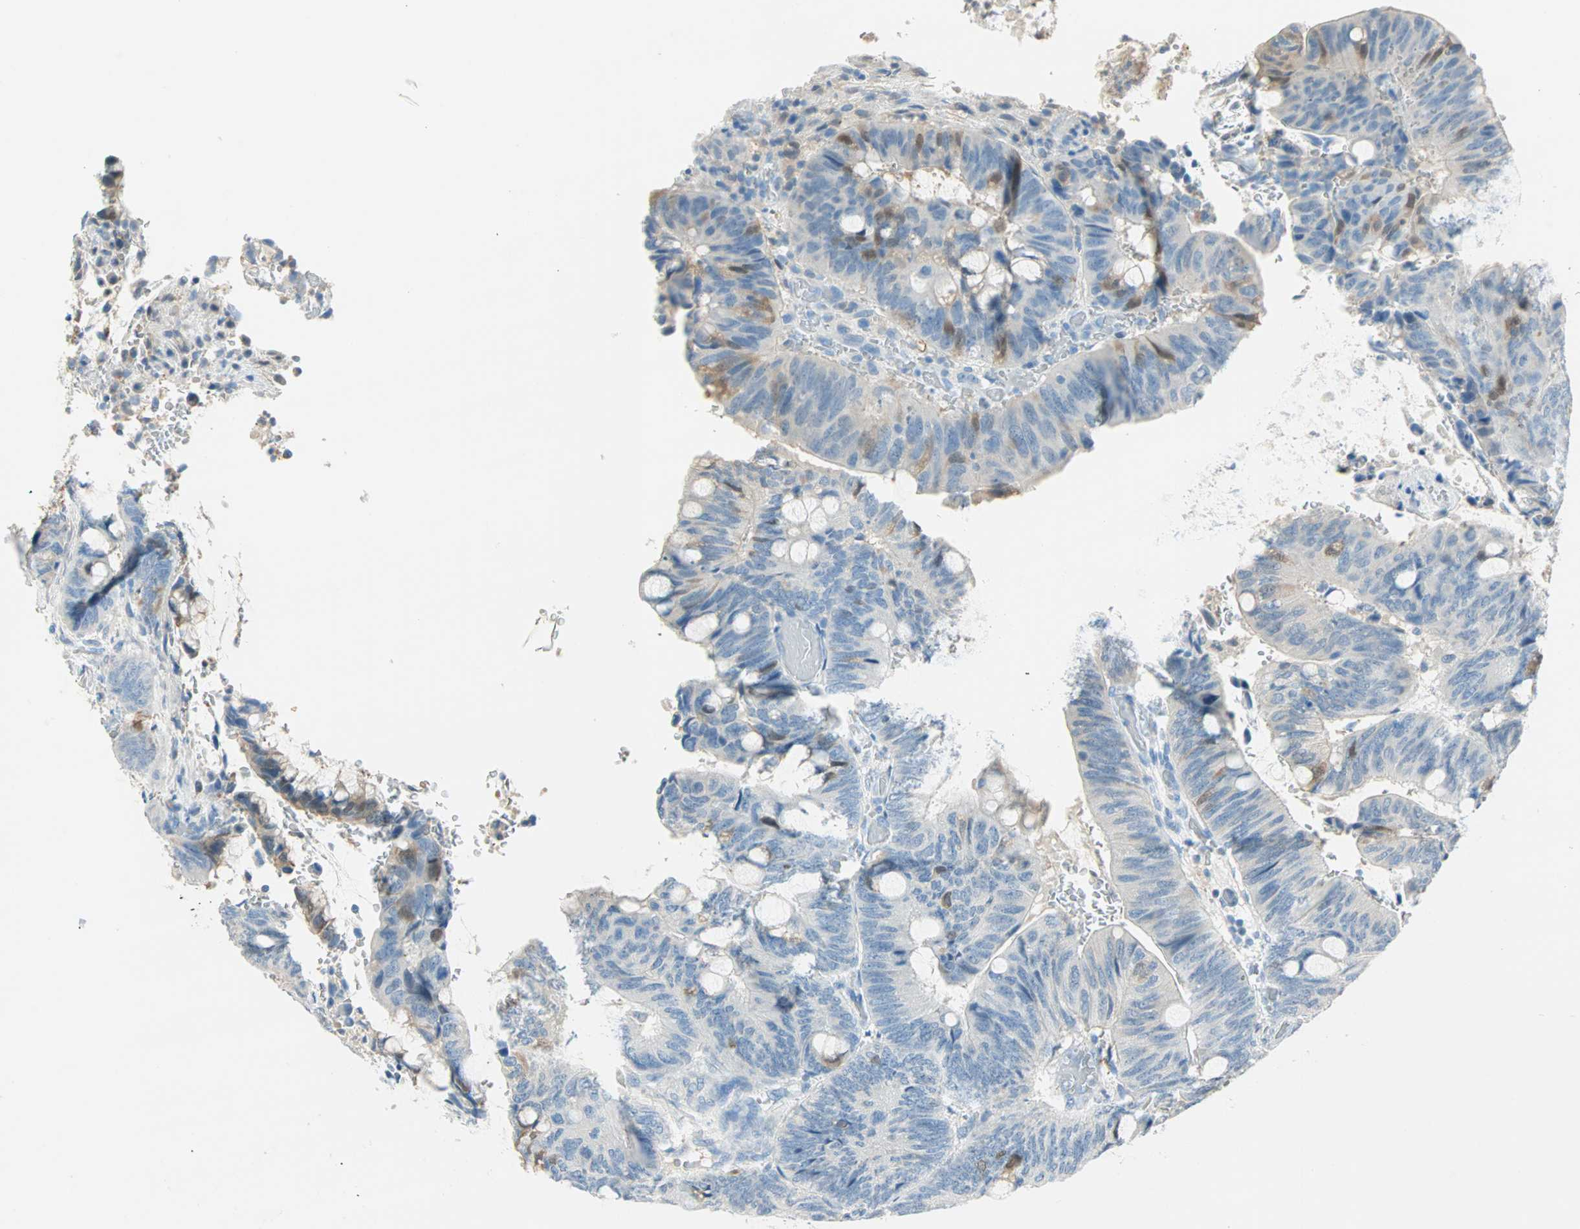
{"staining": {"intensity": "moderate", "quantity": "<25%", "location": "cytoplasmic/membranous,nuclear"}, "tissue": "colorectal cancer", "cell_type": "Tumor cells", "image_type": "cancer", "snomed": [{"axis": "morphology", "description": "Normal tissue, NOS"}, {"axis": "morphology", "description": "Adenocarcinoma, NOS"}, {"axis": "topography", "description": "Rectum"}, {"axis": "topography", "description": "Peripheral nerve tissue"}], "caption": "High-magnification brightfield microscopy of colorectal cancer (adenocarcinoma) stained with DAB (3,3'-diaminobenzidine) (brown) and counterstained with hematoxylin (blue). tumor cells exhibit moderate cytoplasmic/membranous and nuclear positivity is appreciated in approximately<25% of cells.", "gene": "S100A1", "patient": {"sex": "male", "age": 92}}